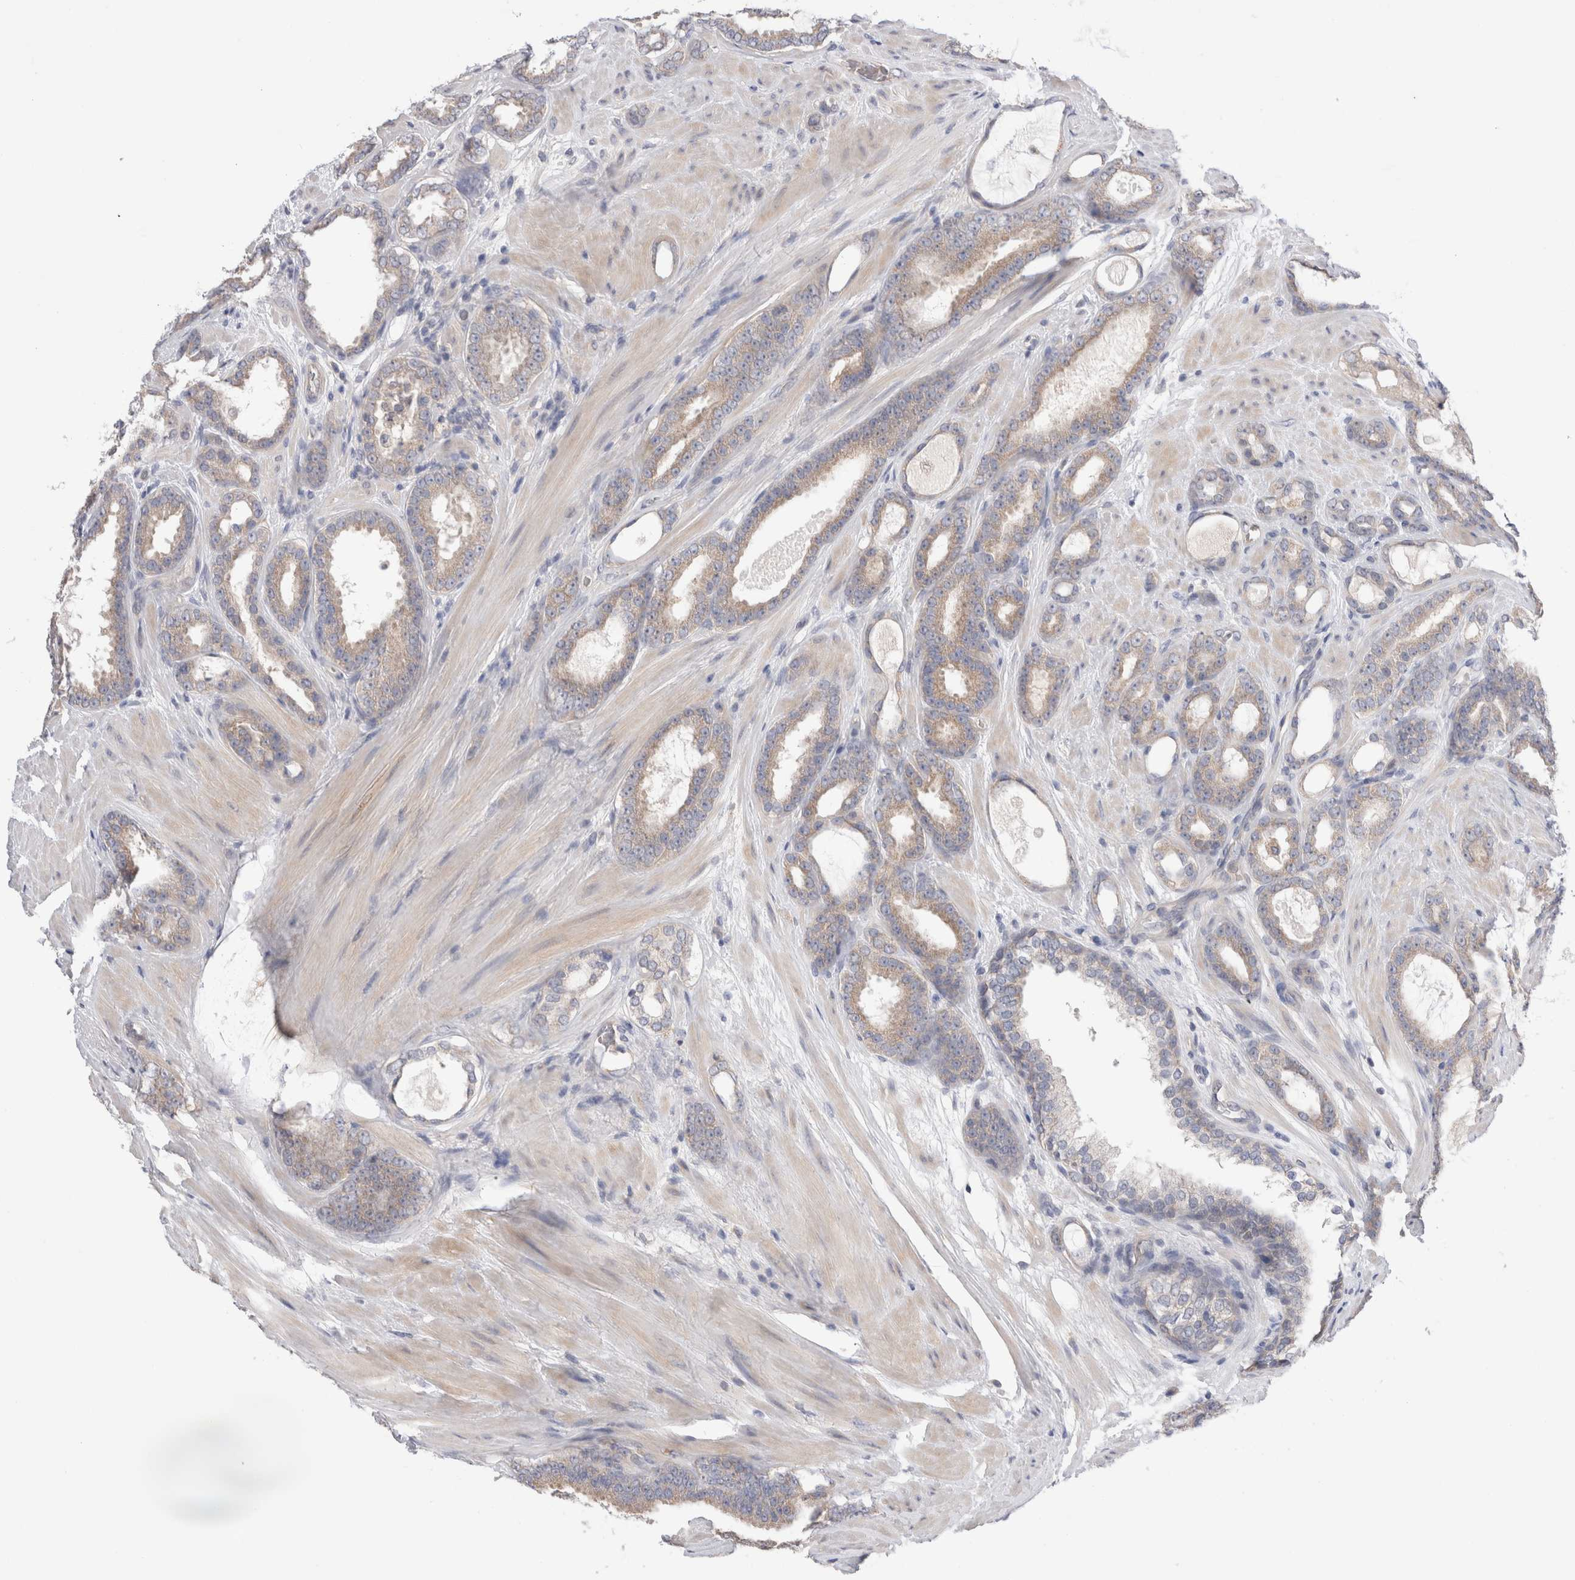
{"staining": {"intensity": "weak", "quantity": ">75%", "location": "cytoplasmic/membranous"}, "tissue": "prostate cancer", "cell_type": "Tumor cells", "image_type": "cancer", "snomed": [{"axis": "morphology", "description": "Adenocarcinoma, High grade"}, {"axis": "topography", "description": "Prostate"}], "caption": "Protein analysis of high-grade adenocarcinoma (prostate) tissue demonstrates weak cytoplasmic/membranous positivity in approximately >75% of tumor cells. (Stains: DAB in brown, nuclei in blue, Microscopy: brightfield microscopy at high magnification).", "gene": "IFT74", "patient": {"sex": "male", "age": 60}}